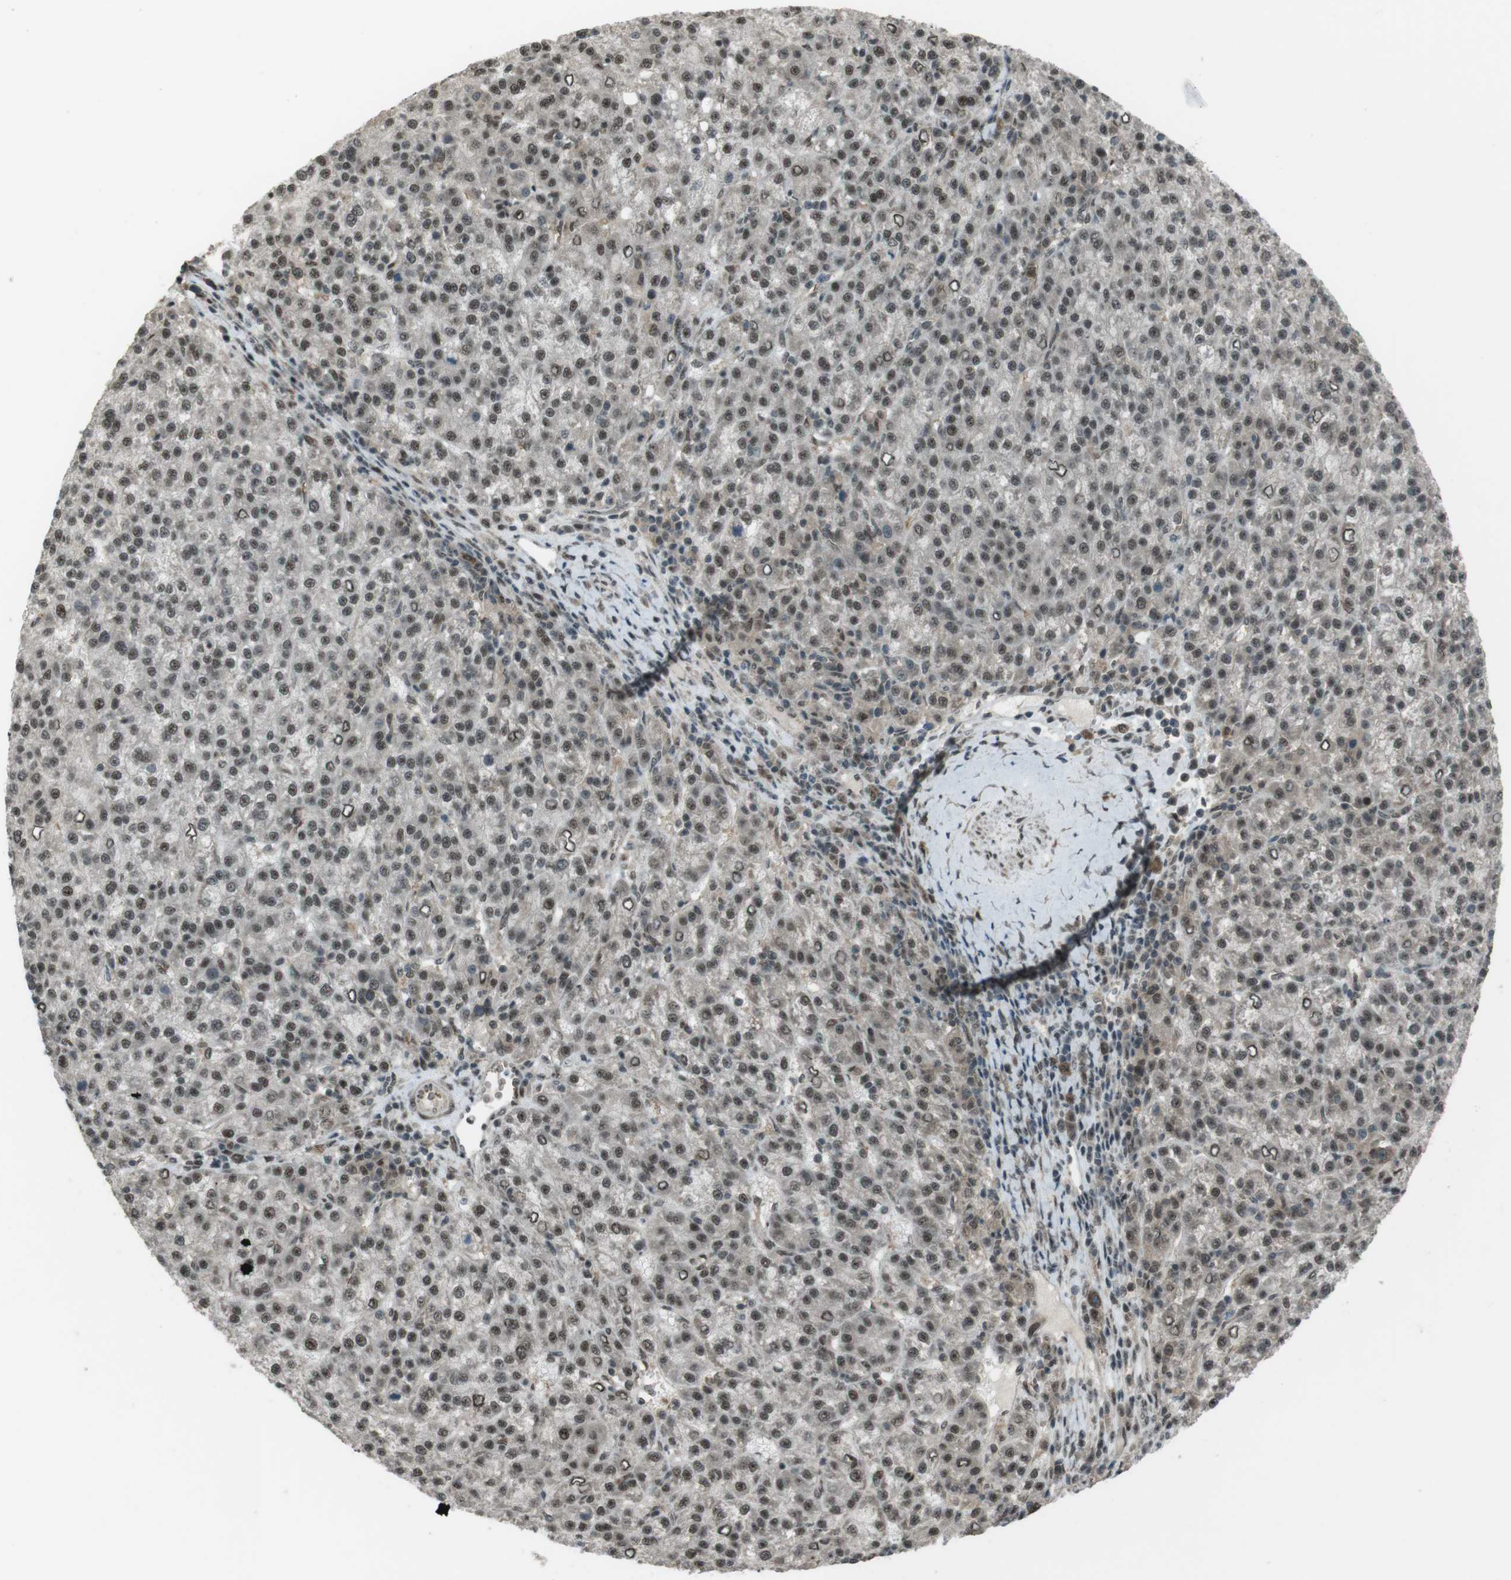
{"staining": {"intensity": "weak", "quantity": "25%-75%", "location": "cytoplasmic/membranous,nuclear"}, "tissue": "liver cancer", "cell_type": "Tumor cells", "image_type": "cancer", "snomed": [{"axis": "morphology", "description": "Carcinoma, Hepatocellular, NOS"}, {"axis": "topography", "description": "Liver"}], "caption": "Hepatocellular carcinoma (liver) was stained to show a protein in brown. There is low levels of weak cytoplasmic/membranous and nuclear expression in about 25%-75% of tumor cells.", "gene": "SLITRK5", "patient": {"sex": "female", "age": 58}}